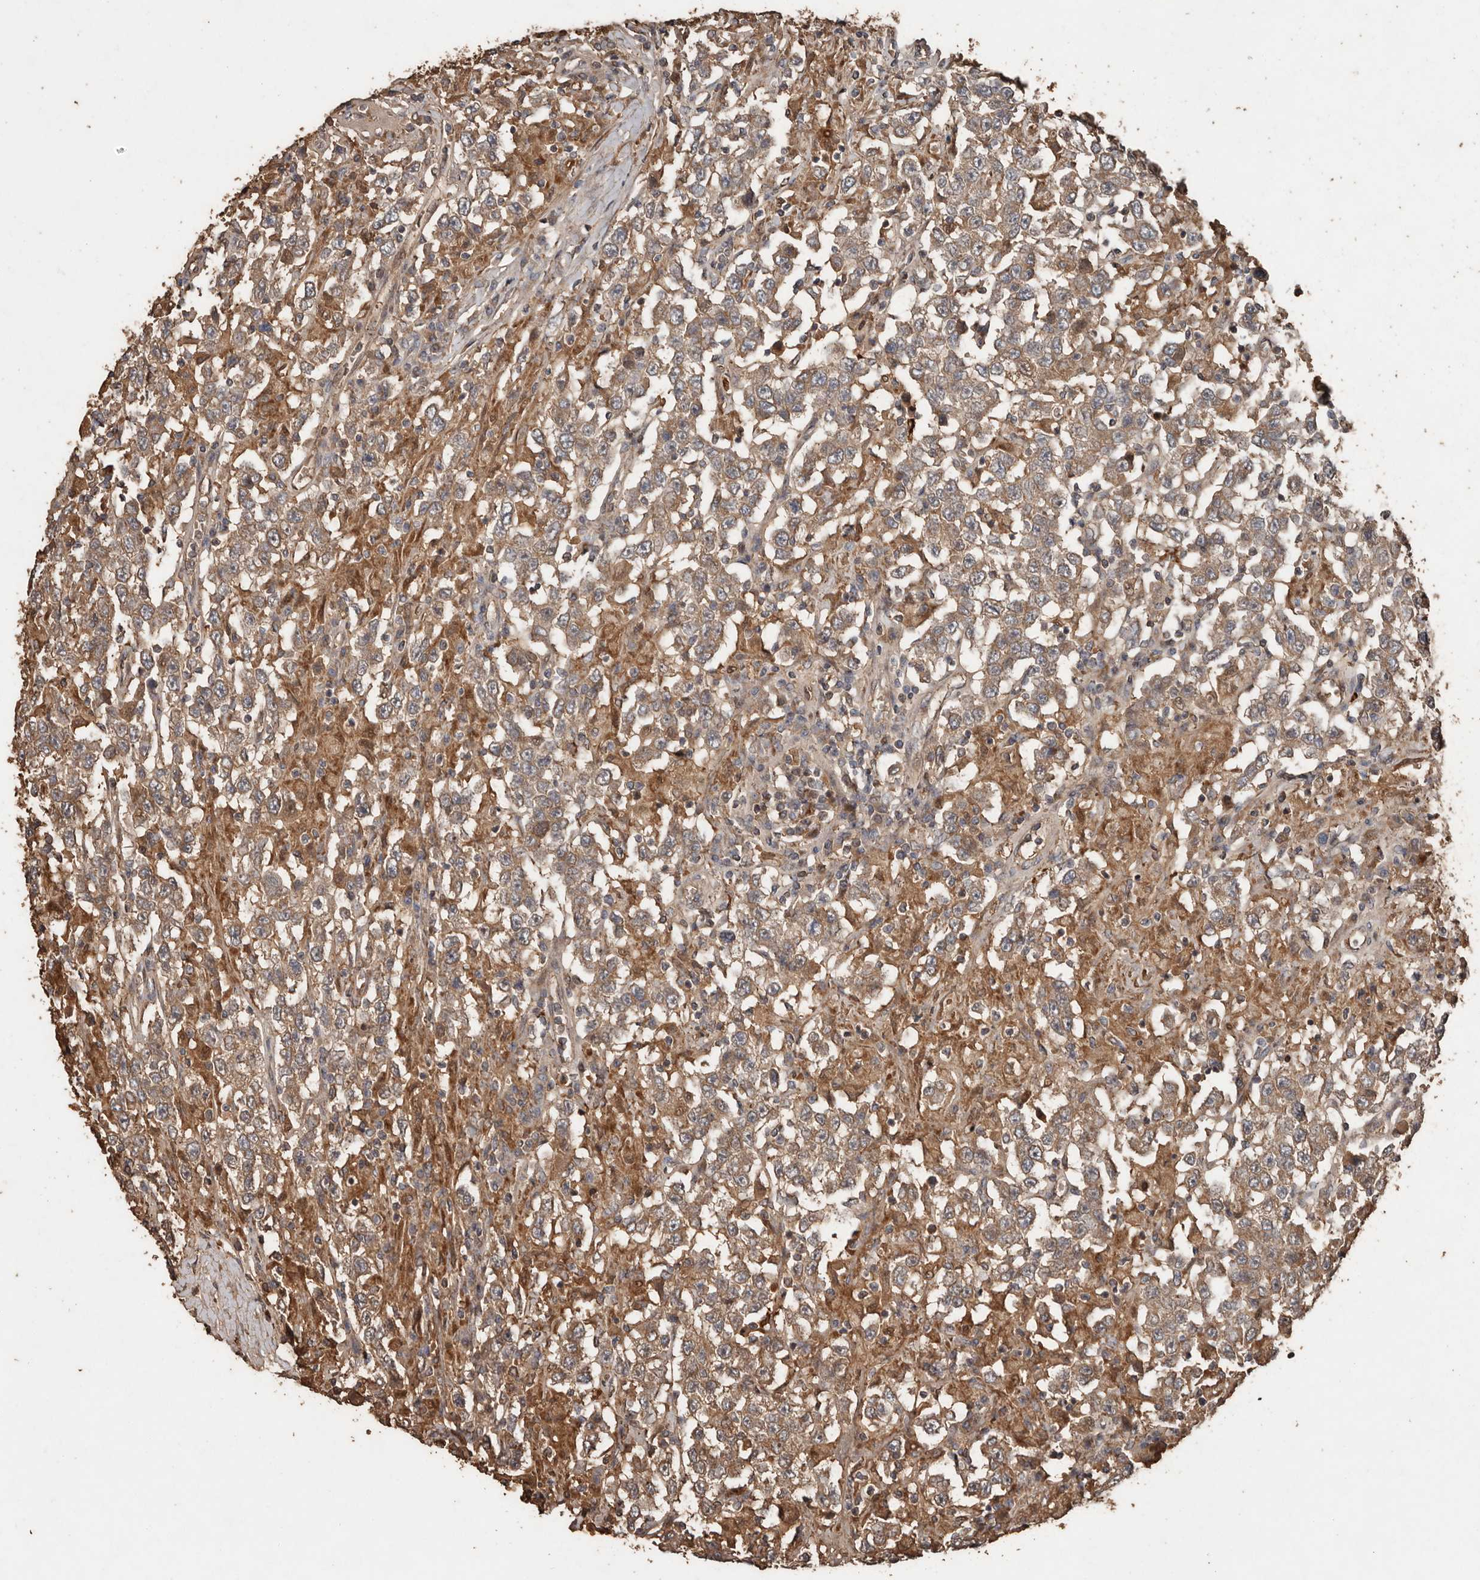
{"staining": {"intensity": "moderate", "quantity": ">75%", "location": "cytoplasmic/membranous"}, "tissue": "testis cancer", "cell_type": "Tumor cells", "image_type": "cancer", "snomed": [{"axis": "morphology", "description": "Seminoma, NOS"}, {"axis": "topography", "description": "Testis"}], "caption": "Immunohistochemistry (IHC) image of human testis cancer stained for a protein (brown), which displays medium levels of moderate cytoplasmic/membranous staining in approximately >75% of tumor cells.", "gene": "RANBP17", "patient": {"sex": "male", "age": 41}}